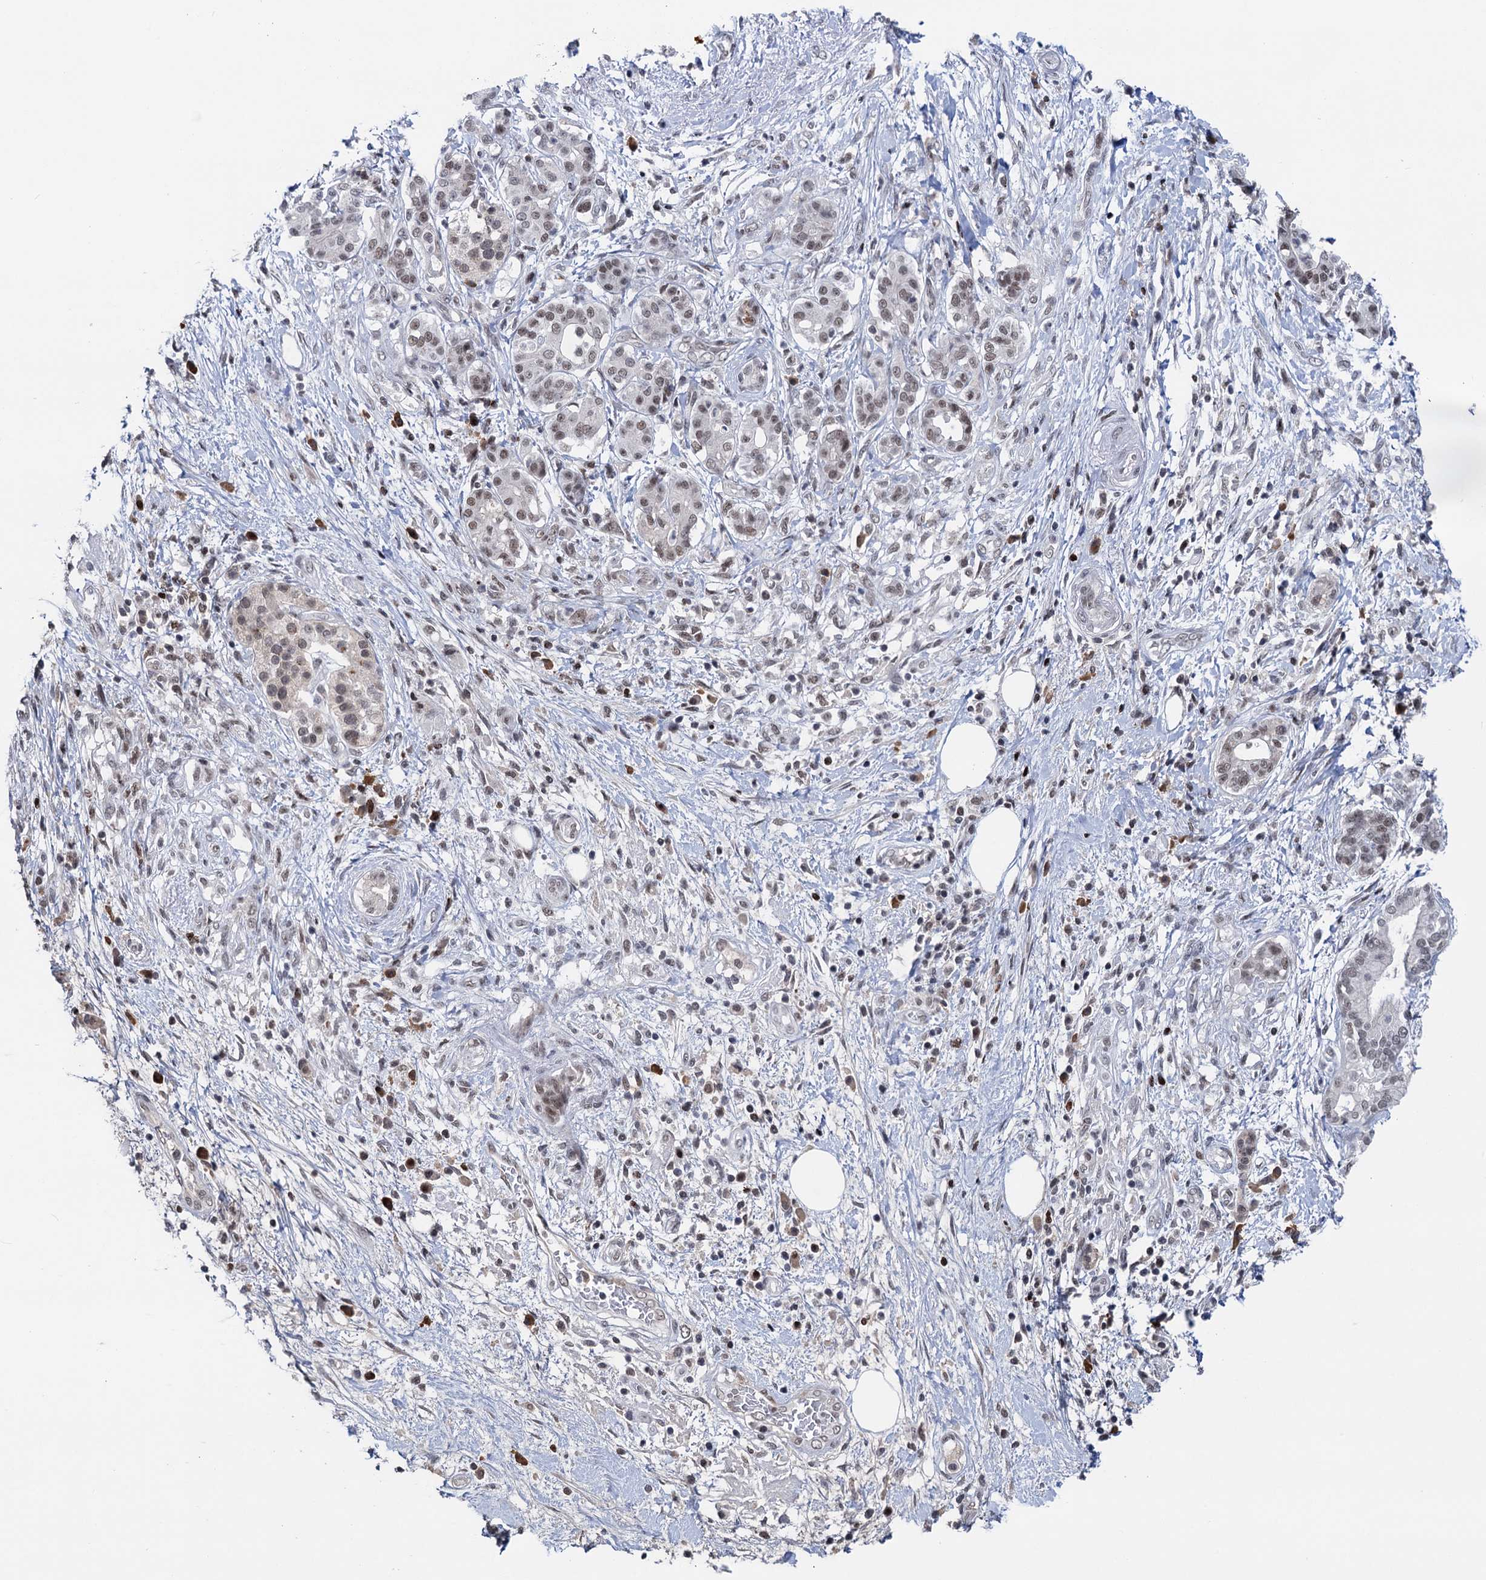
{"staining": {"intensity": "weak", "quantity": "<25%", "location": "nuclear"}, "tissue": "pancreatic cancer", "cell_type": "Tumor cells", "image_type": "cancer", "snomed": [{"axis": "morphology", "description": "Adenocarcinoma, NOS"}, {"axis": "topography", "description": "Pancreas"}], "caption": "Pancreatic cancer stained for a protein using IHC demonstrates no expression tumor cells.", "gene": "ZCCHC10", "patient": {"sex": "female", "age": 73}}